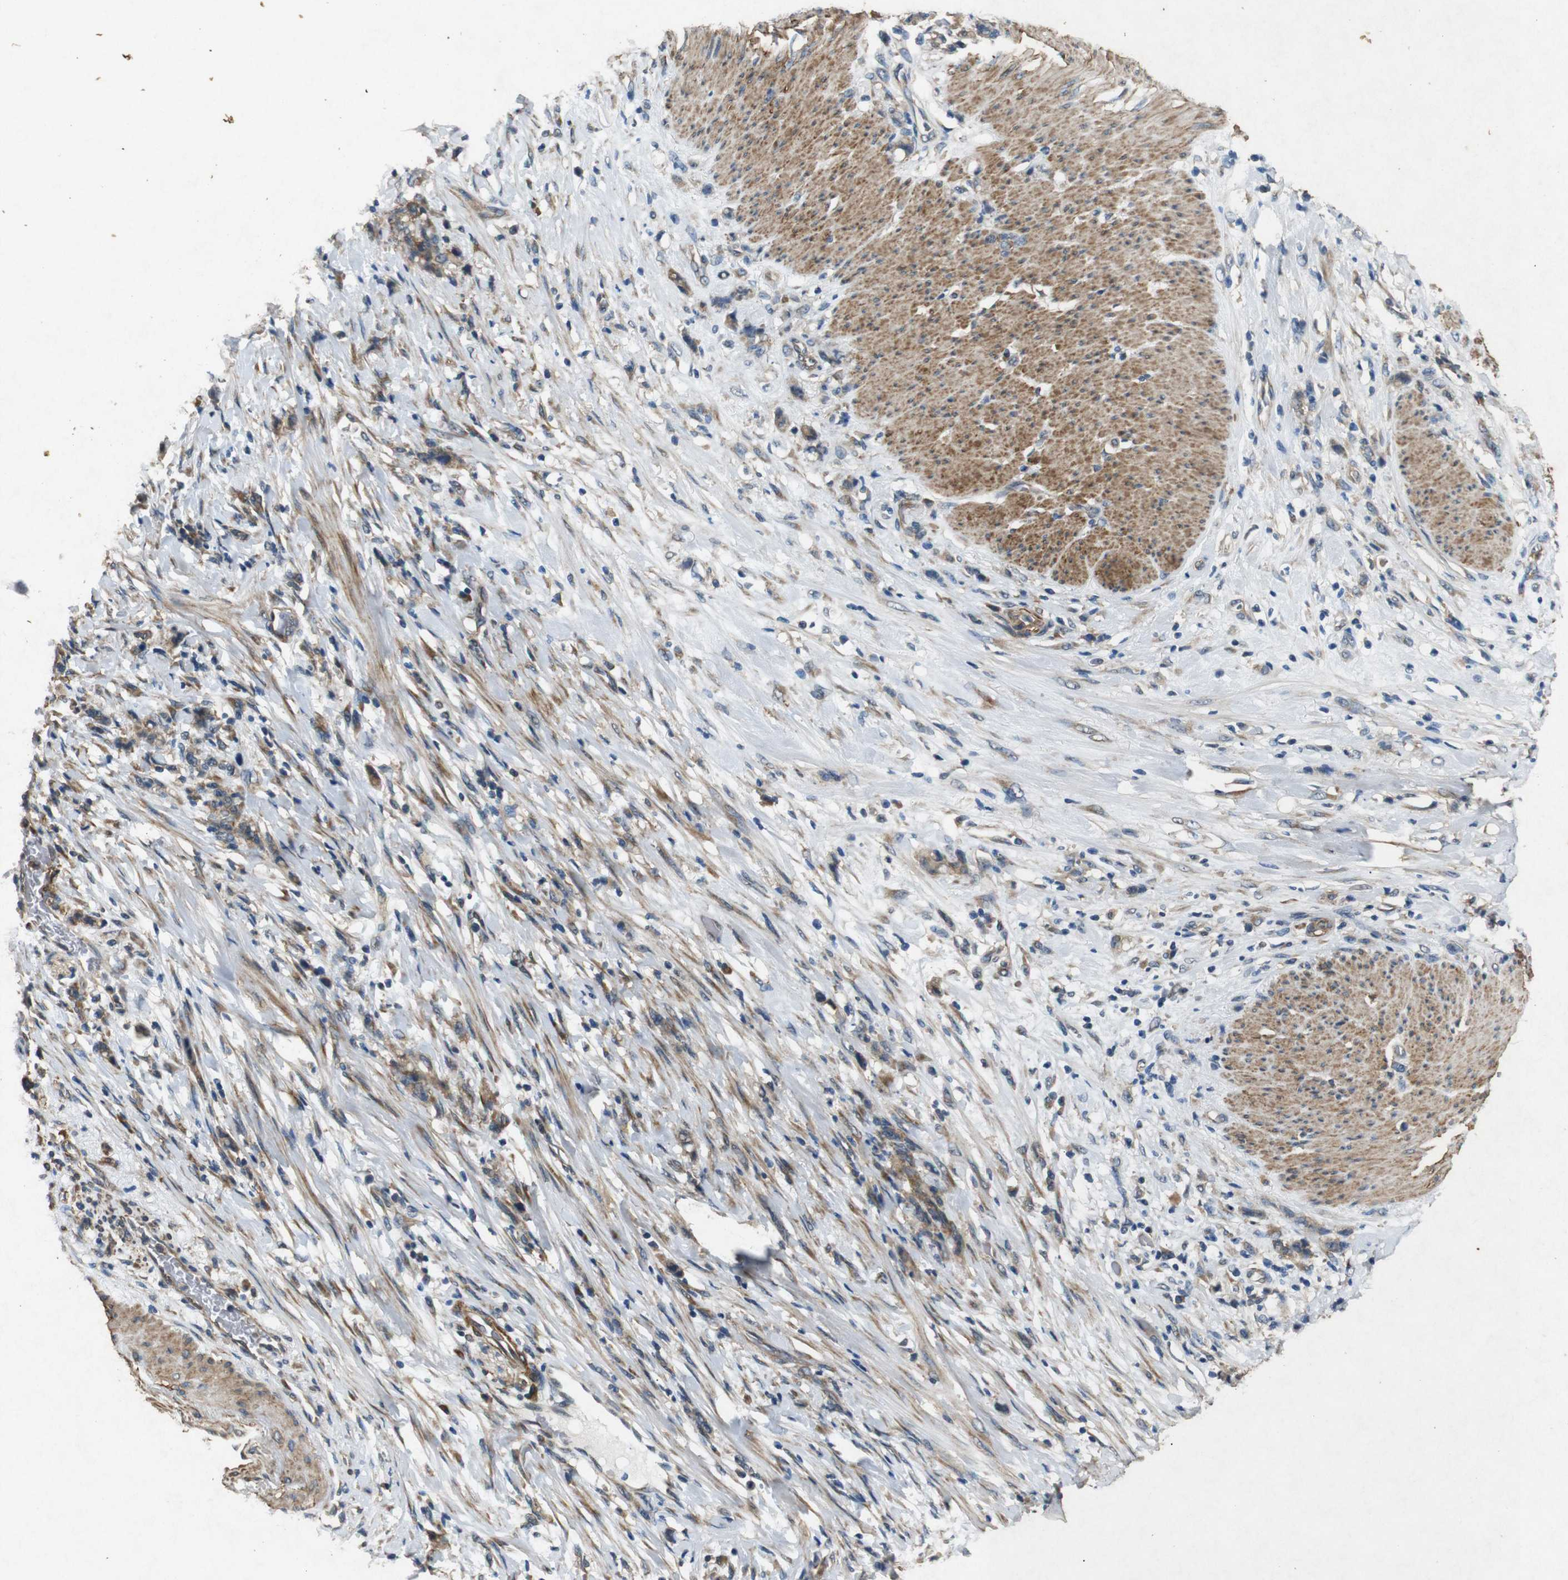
{"staining": {"intensity": "weak", "quantity": ">75%", "location": "cytoplasmic/membranous"}, "tissue": "stomach cancer", "cell_type": "Tumor cells", "image_type": "cancer", "snomed": [{"axis": "morphology", "description": "Adenocarcinoma, NOS"}, {"axis": "topography", "description": "Stomach, lower"}], "caption": "An immunohistochemistry micrograph of tumor tissue is shown. Protein staining in brown highlights weak cytoplasmic/membranous positivity in adenocarcinoma (stomach) within tumor cells.", "gene": "BNIP3", "patient": {"sex": "male", "age": 88}}